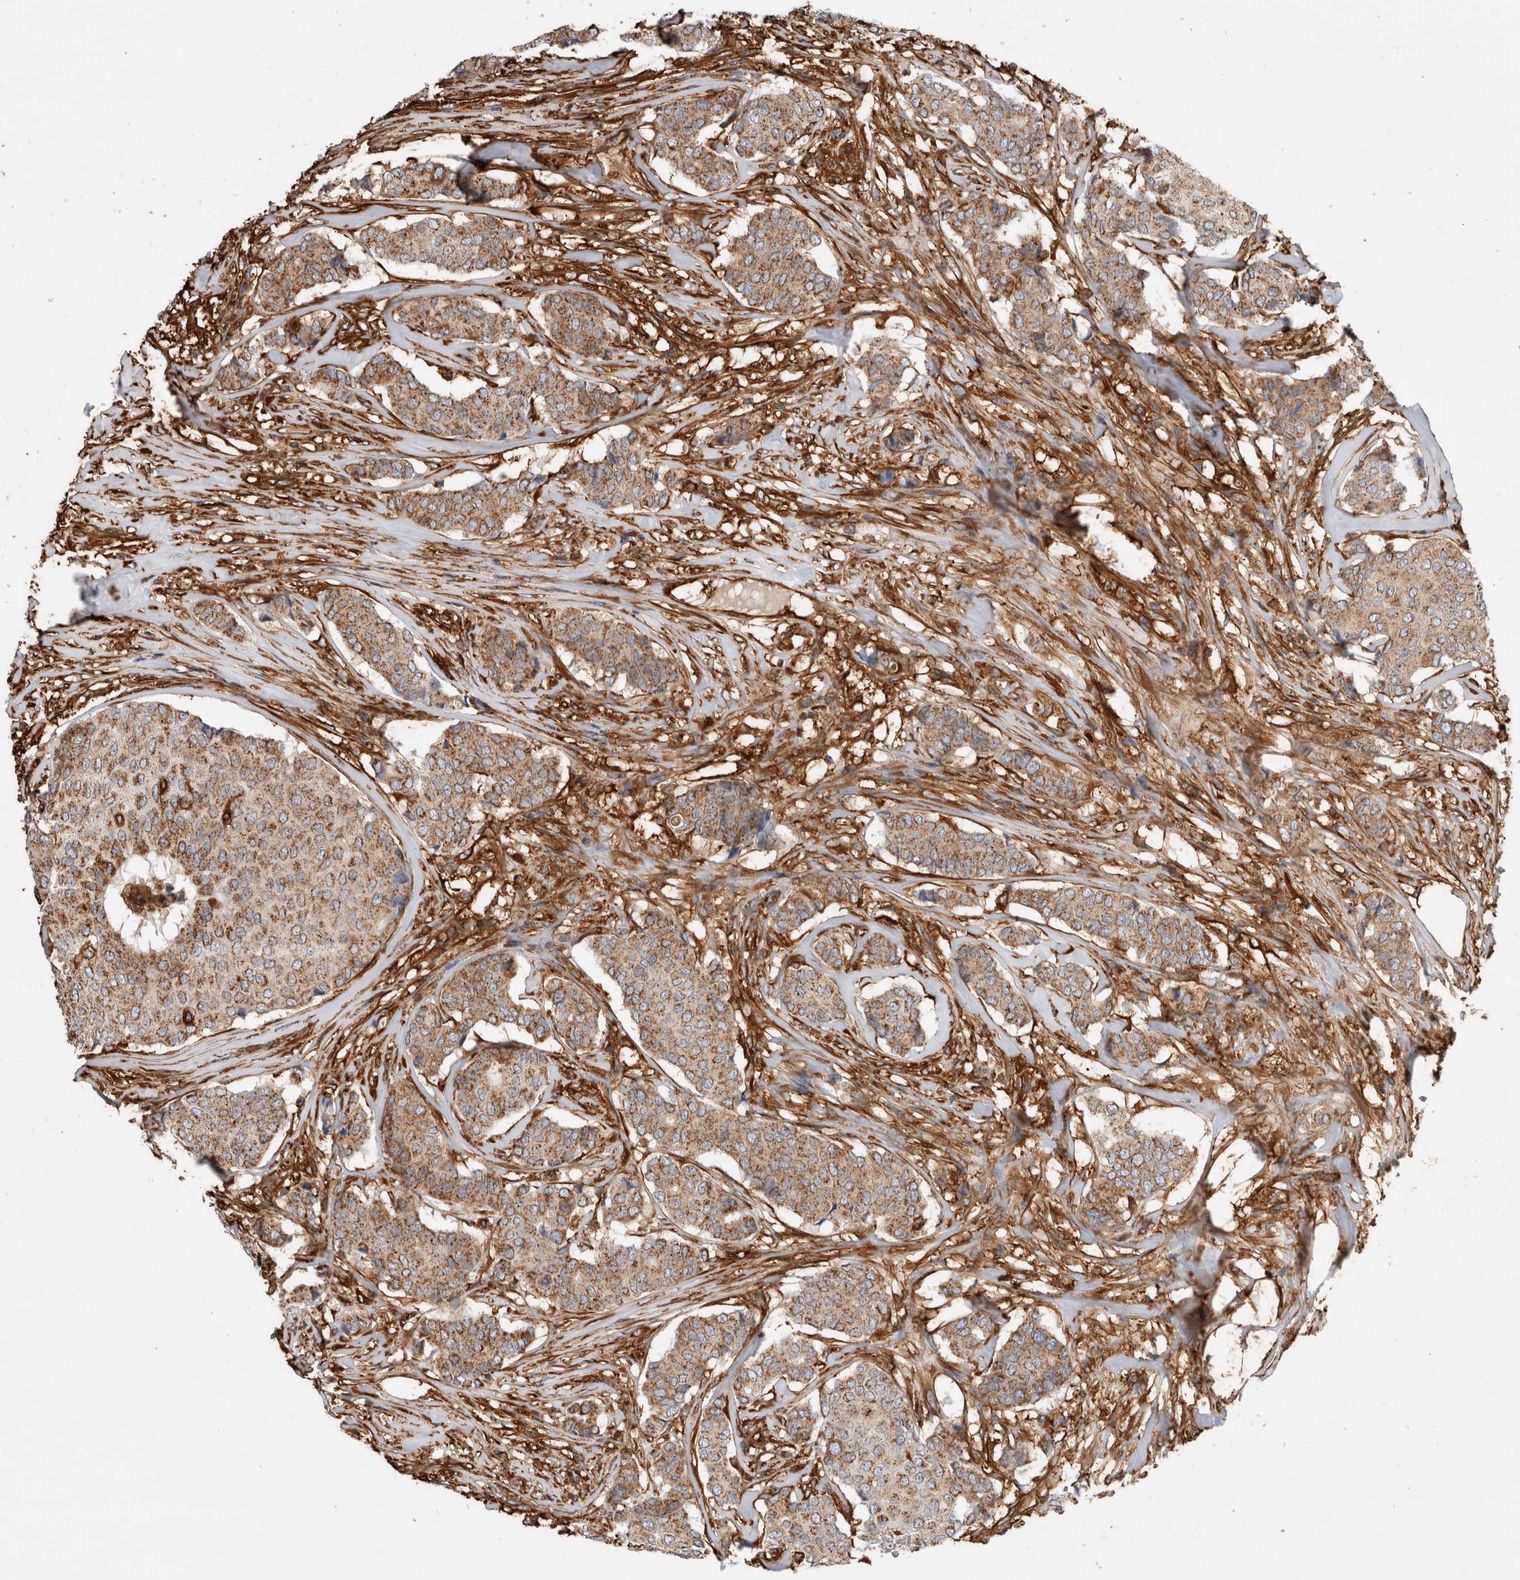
{"staining": {"intensity": "weak", "quantity": ">75%", "location": "cytoplasmic/membranous"}, "tissue": "breast cancer", "cell_type": "Tumor cells", "image_type": "cancer", "snomed": [{"axis": "morphology", "description": "Duct carcinoma"}, {"axis": "topography", "description": "Breast"}], "caption": "IHC of human breast cancer shows low levels of weak cytoplasmic/membranous positivity in about >75% of tumor cells. (DAB (3,3'-diaminobenzidine) = brown stain, brightfield microscopy at high magnification).", "gene": "ZNF397", "patient": {"sex": "female", "age": 75}}